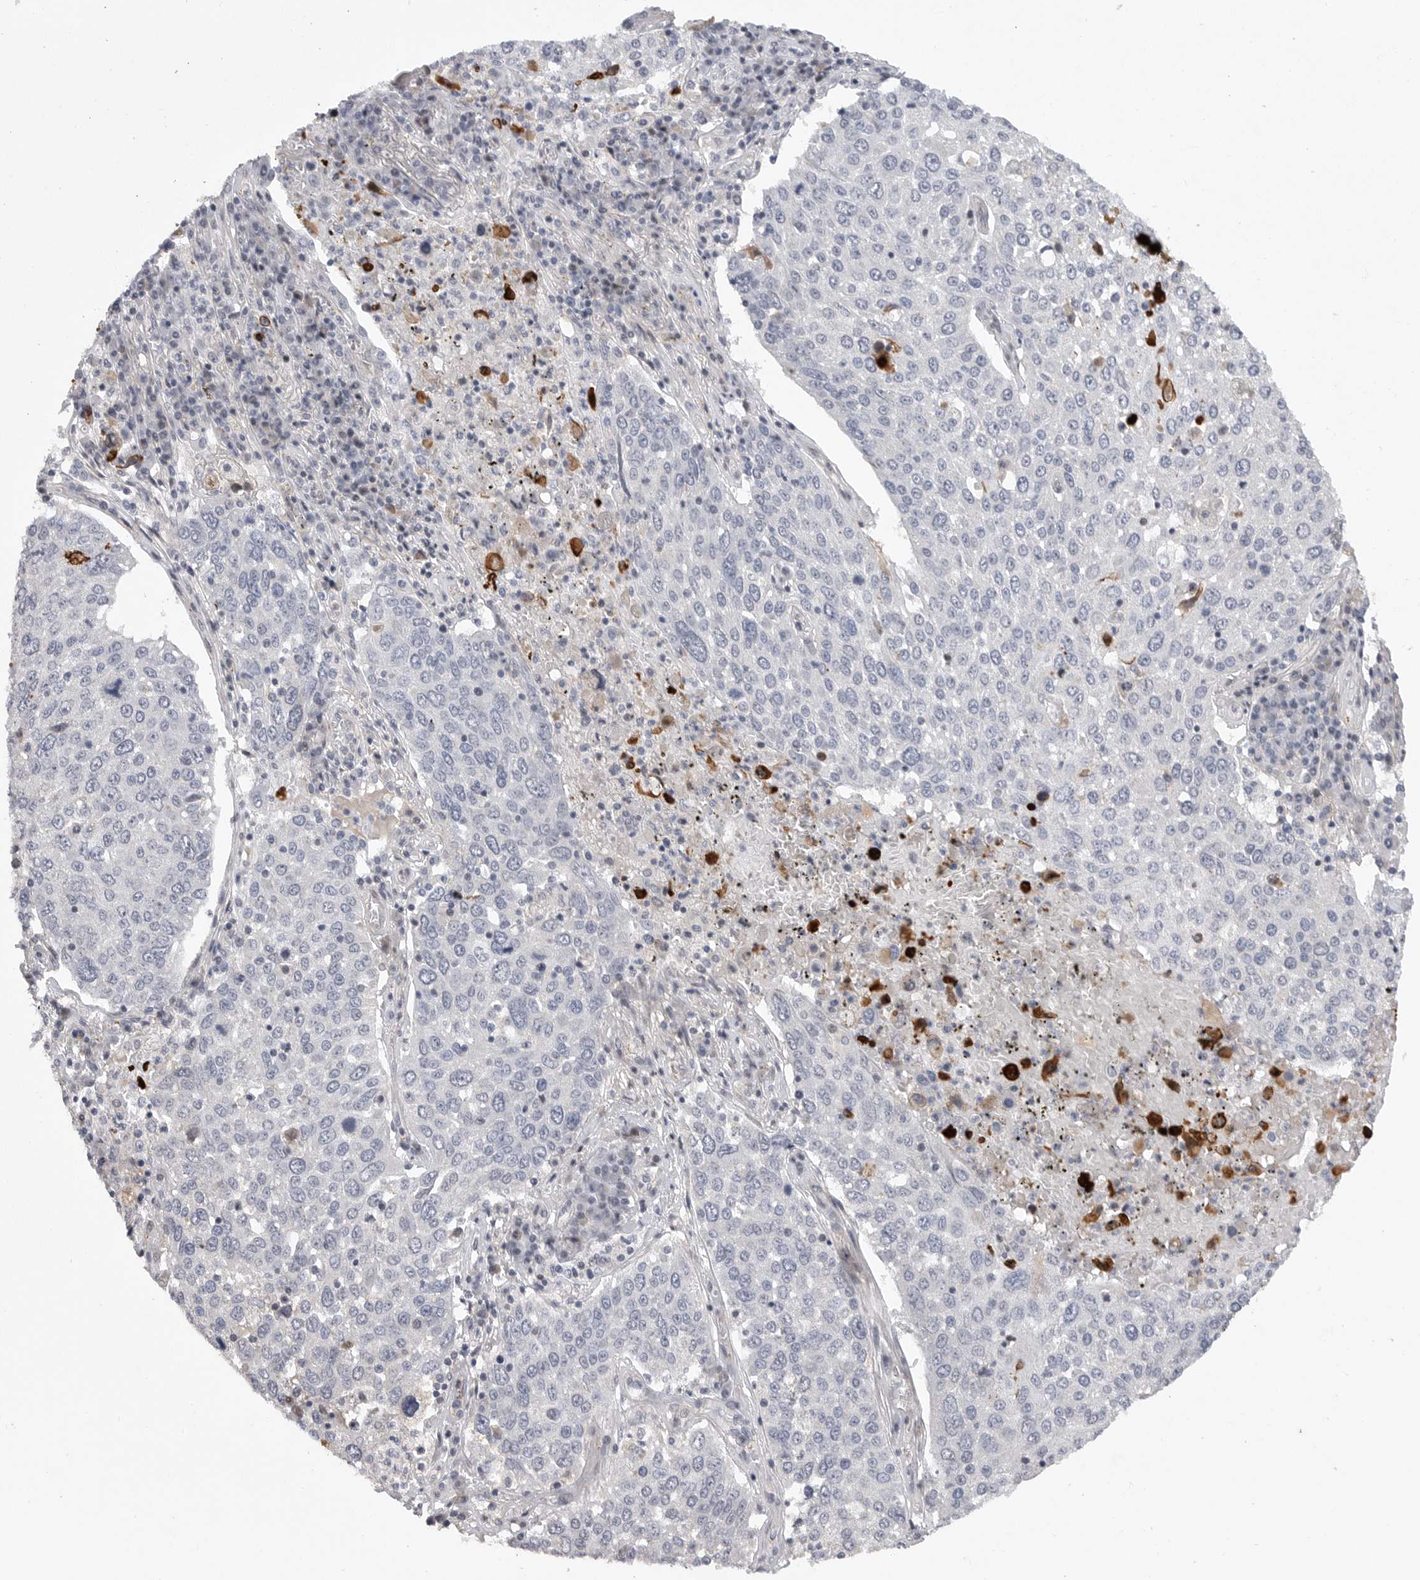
{"staining": {"intensity": "negative", "quantity": "none", "location": "none"}, "tissue": "lung cancer", "cell_type": "Tumor cells", "image_type": "cancer", "snomed": [{"axis": "morphology", "description": "Squamous cell carcinoma, NOS"}, {"axis": "topography", "description": "Lung"}], "caption": "A micrograph of squamous cell carcinoma (lung) stained for a protein demonstrates no brown staining in tumor cells.", "gene": "FBXO43", "patient": {"sex": "male", "age": 65}}